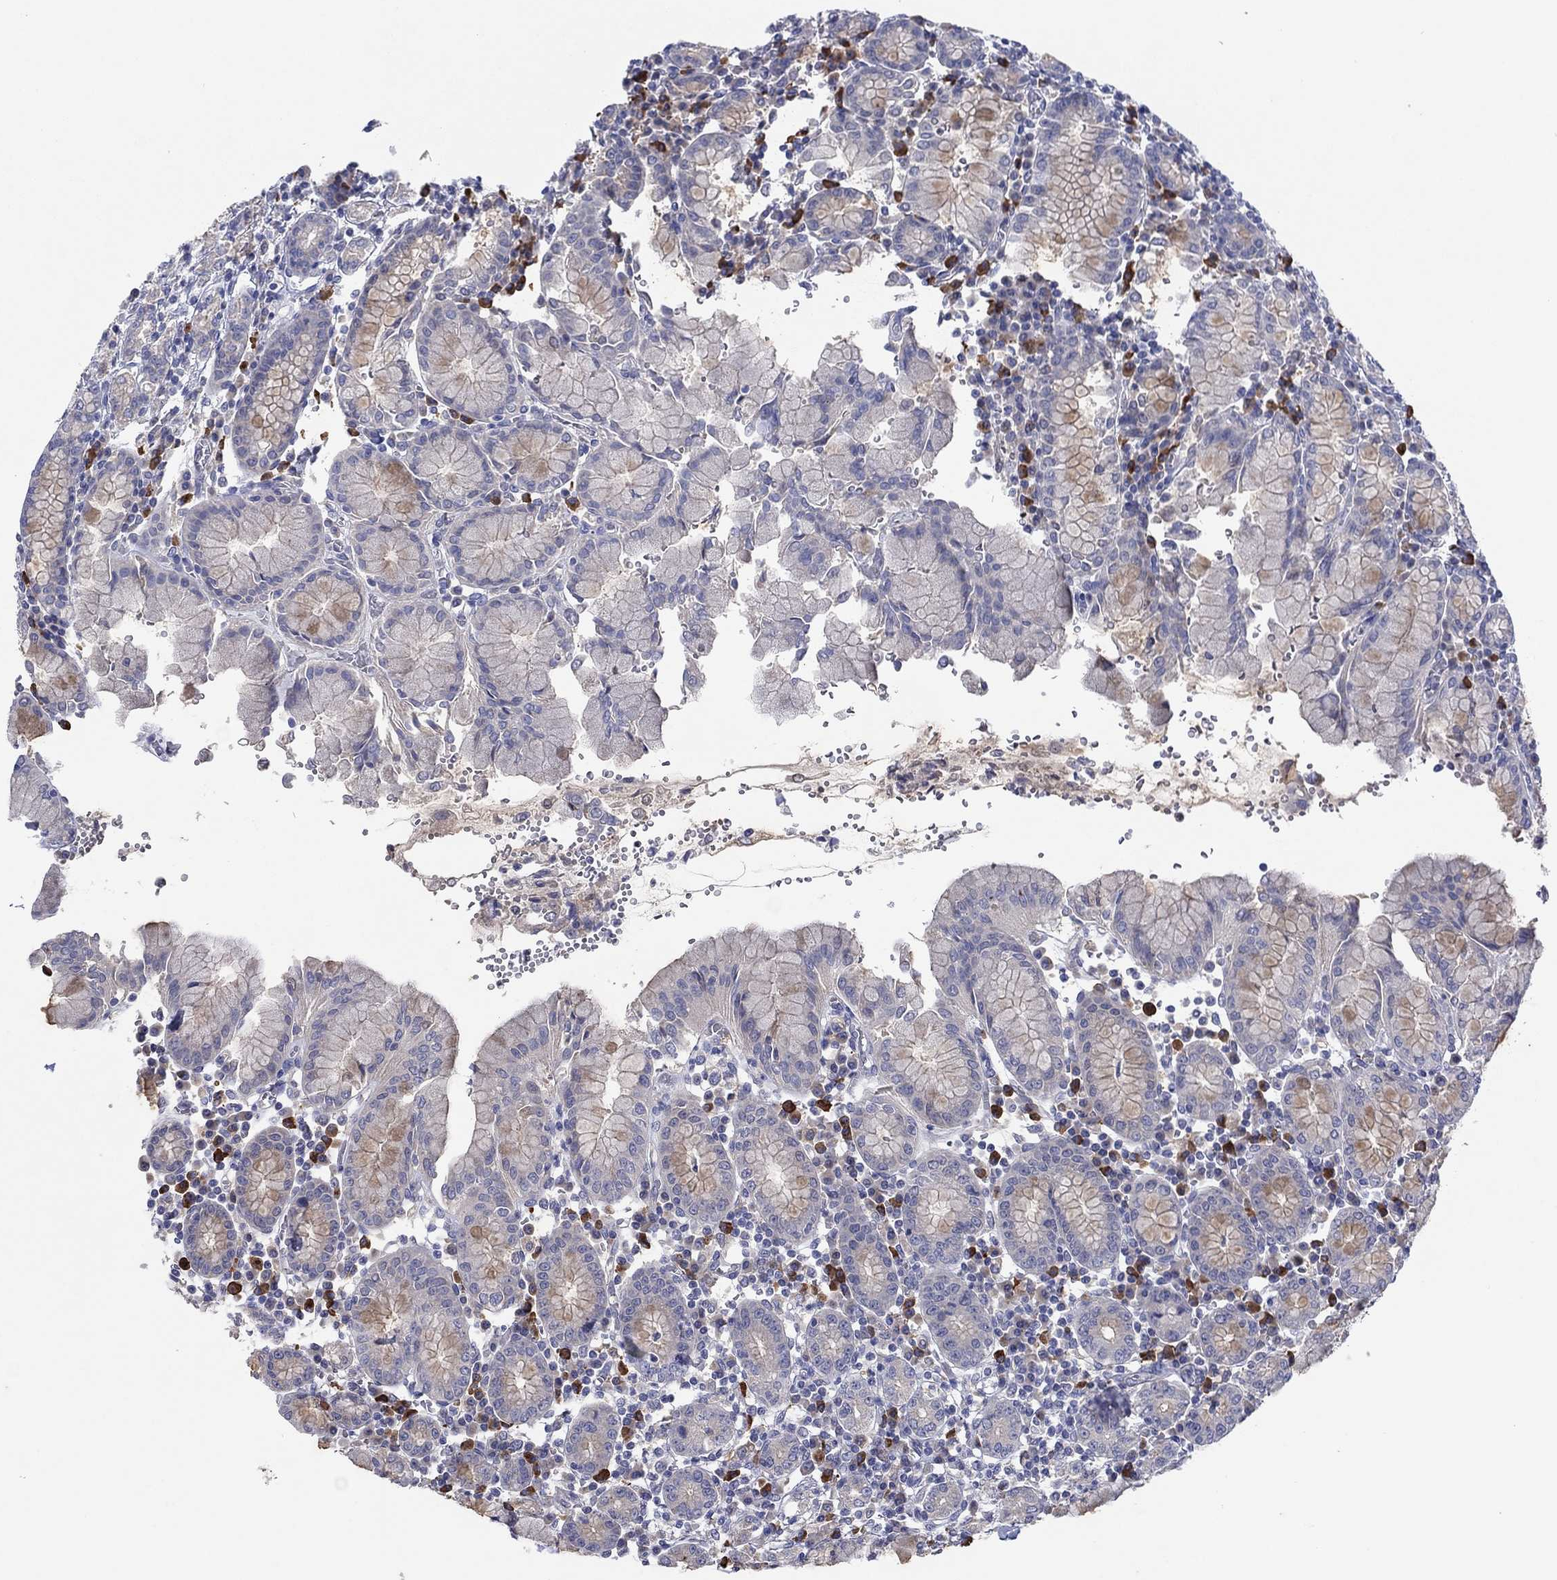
{"staining": {"intensity": "weak", "quantity": "<25%", "location": "cytoplasmic/membranous"}, "tissue": "stomach", "cell_type": "Glandular cells", "image_type": "normal", "snomed": [{"axis": "morphology", "description": "Normal tissue, NOS"}, {"axis": "topography", "description": "Stomach, upper"}, {"axis": "topography", "description": "Stomach"}], "caption": "Photomicrograph shows no significant protein staining in glandular cells of benign stomach. The staining was performed using DAB to visualize the protein expression in brown, while the nuclei were stained in blue with hematoxylin (Magnification: 20x).", "gene": "PLCL2", "patient": {"sex": "male", "age": 62}}